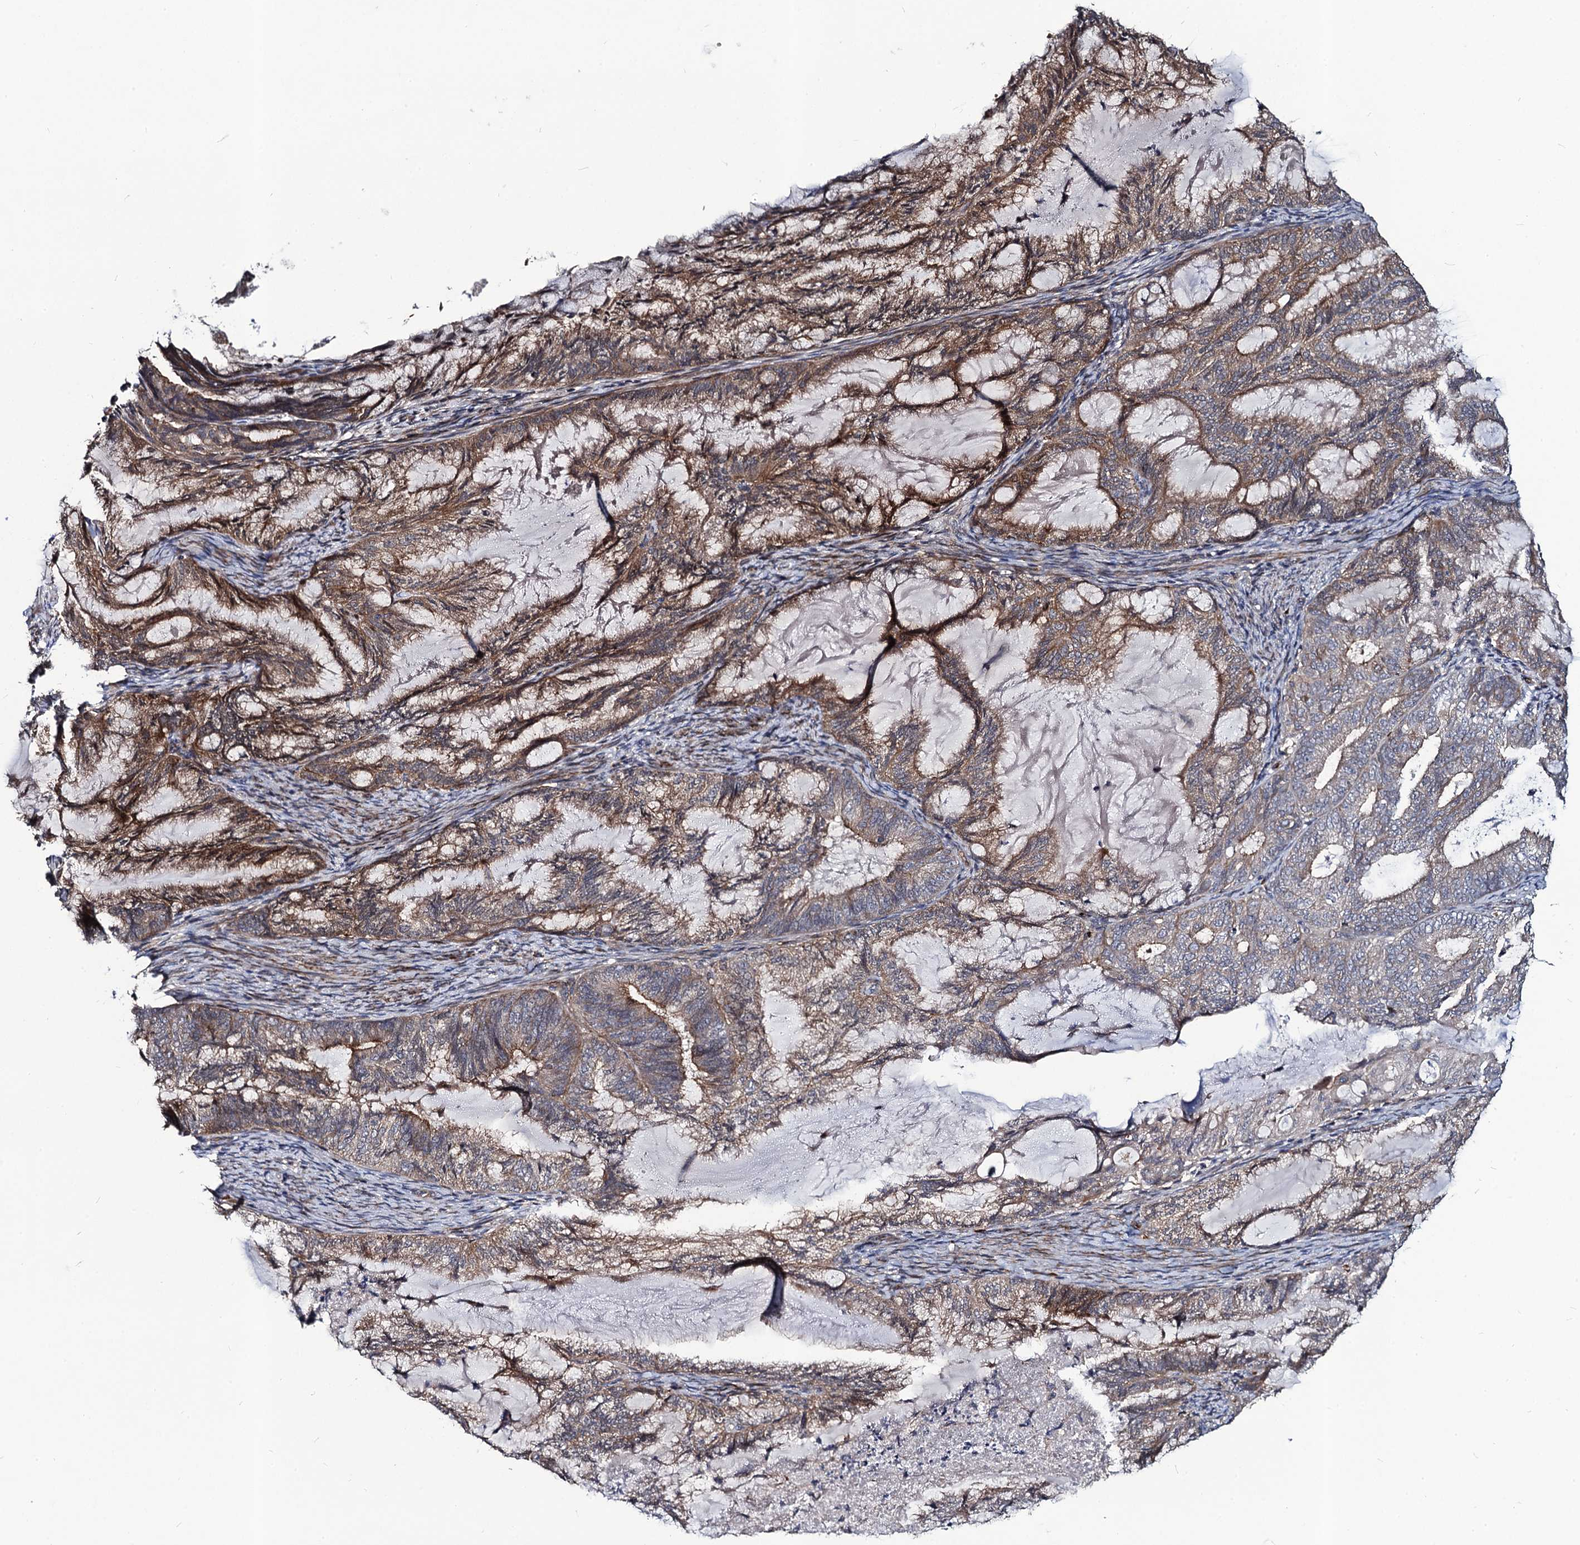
{"staining": {"intensity": "moderate", "quantity": "25%-75%", "location": "cytoplasmic/membranous"}, "tissue": "endometrial cancer", "cell_type": "Tumor cells", "image_type": "cancer", "snomed": [{"axis": "morphology", "description": "Adenocarcinoma, NOS"}, {"axis": "topography", "description": "Endometrium"}], "caption": "DAB (3,3'-diaminobenzidine) immunohistochemical staining of human adenocarcinoma (endometrial) reveals moderate cytoplasmic/membranous protein staining in approximately 25%-75% of tumor cells.", "gene": "KXD1", "patient": {"sex": "female", "age": 86}}